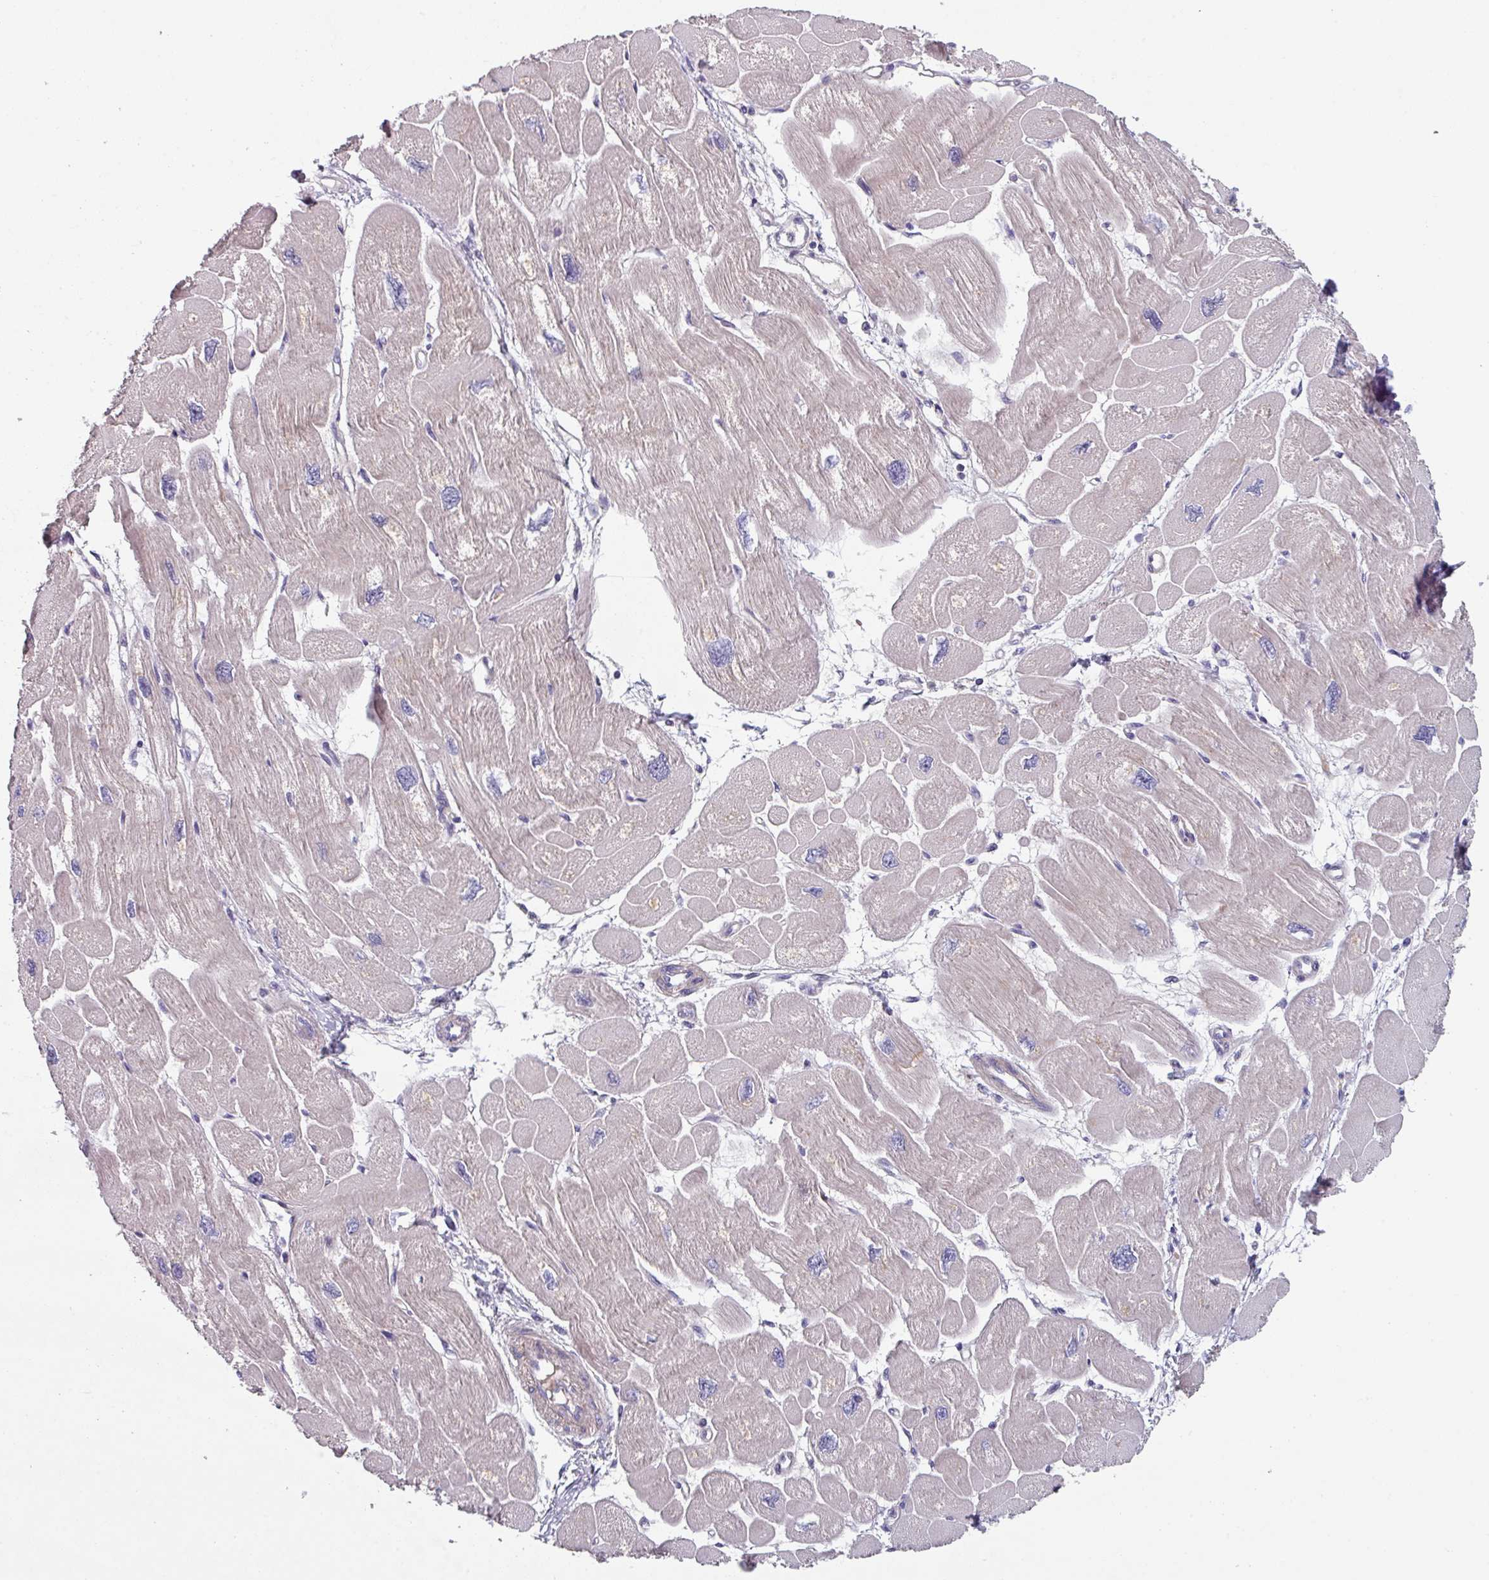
{"staining": {"intensity": "weak", "quantity": "25%-75%", "location": "cytoplasmic/membranous"}, "tissue": "heart muscle", "cell_type": "Cardiomyocytes", "image_type": "normal", "snomed": [{"axis": "morphology", "description": "Normal tissue, NOS"}, {"axis": "topography", "description": "Heart"}], "caption": "The immunohistochemical stain shows weak cytoplasmic/membranous positivity in cardiomyocytes of unremarkable heart muscle.", "gene": "TMEM132A", "patient": {"sex": "male", "age": 42}}